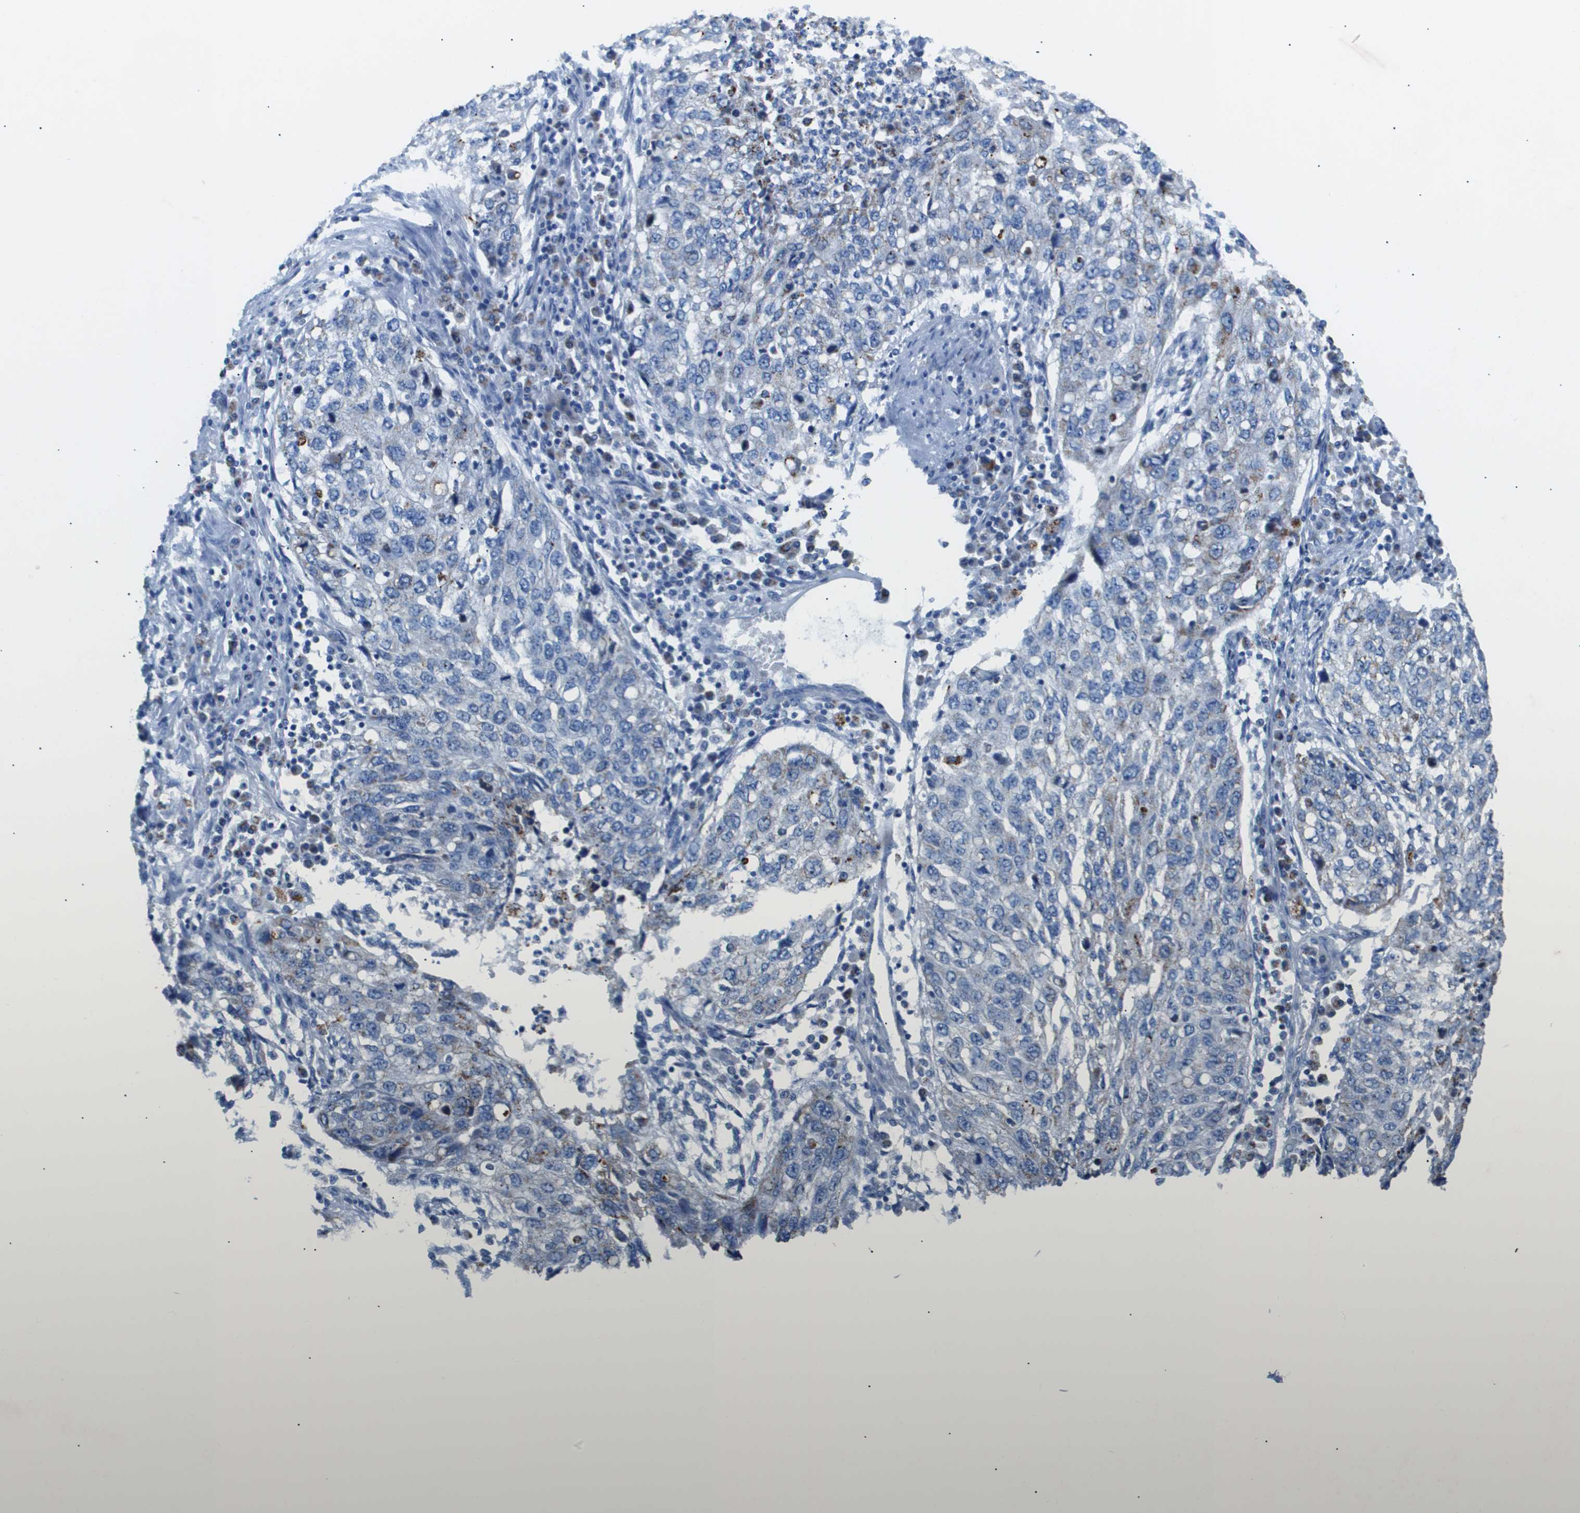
{"staining": {"intensity": "weak", "quantity": "<25%", "location": "cytoplasmic/membranous"}, "tissue": "lung cancer", "cell_type": "Tumor cells", "image_type": "cancer", "snomed": [{"axis": "morphology", "description": "Squamous cell carcinoma, NOS"}, {"axis": "topography", "description": "Lung"}], "caption": "IHC micrograph of neoplastic tissue: lung cancer stained with DAB demonstrates no significant protein staining in tumor cells.", "gene": "ZDHHC3", "patient": {"sex": "female", "age": 63}}